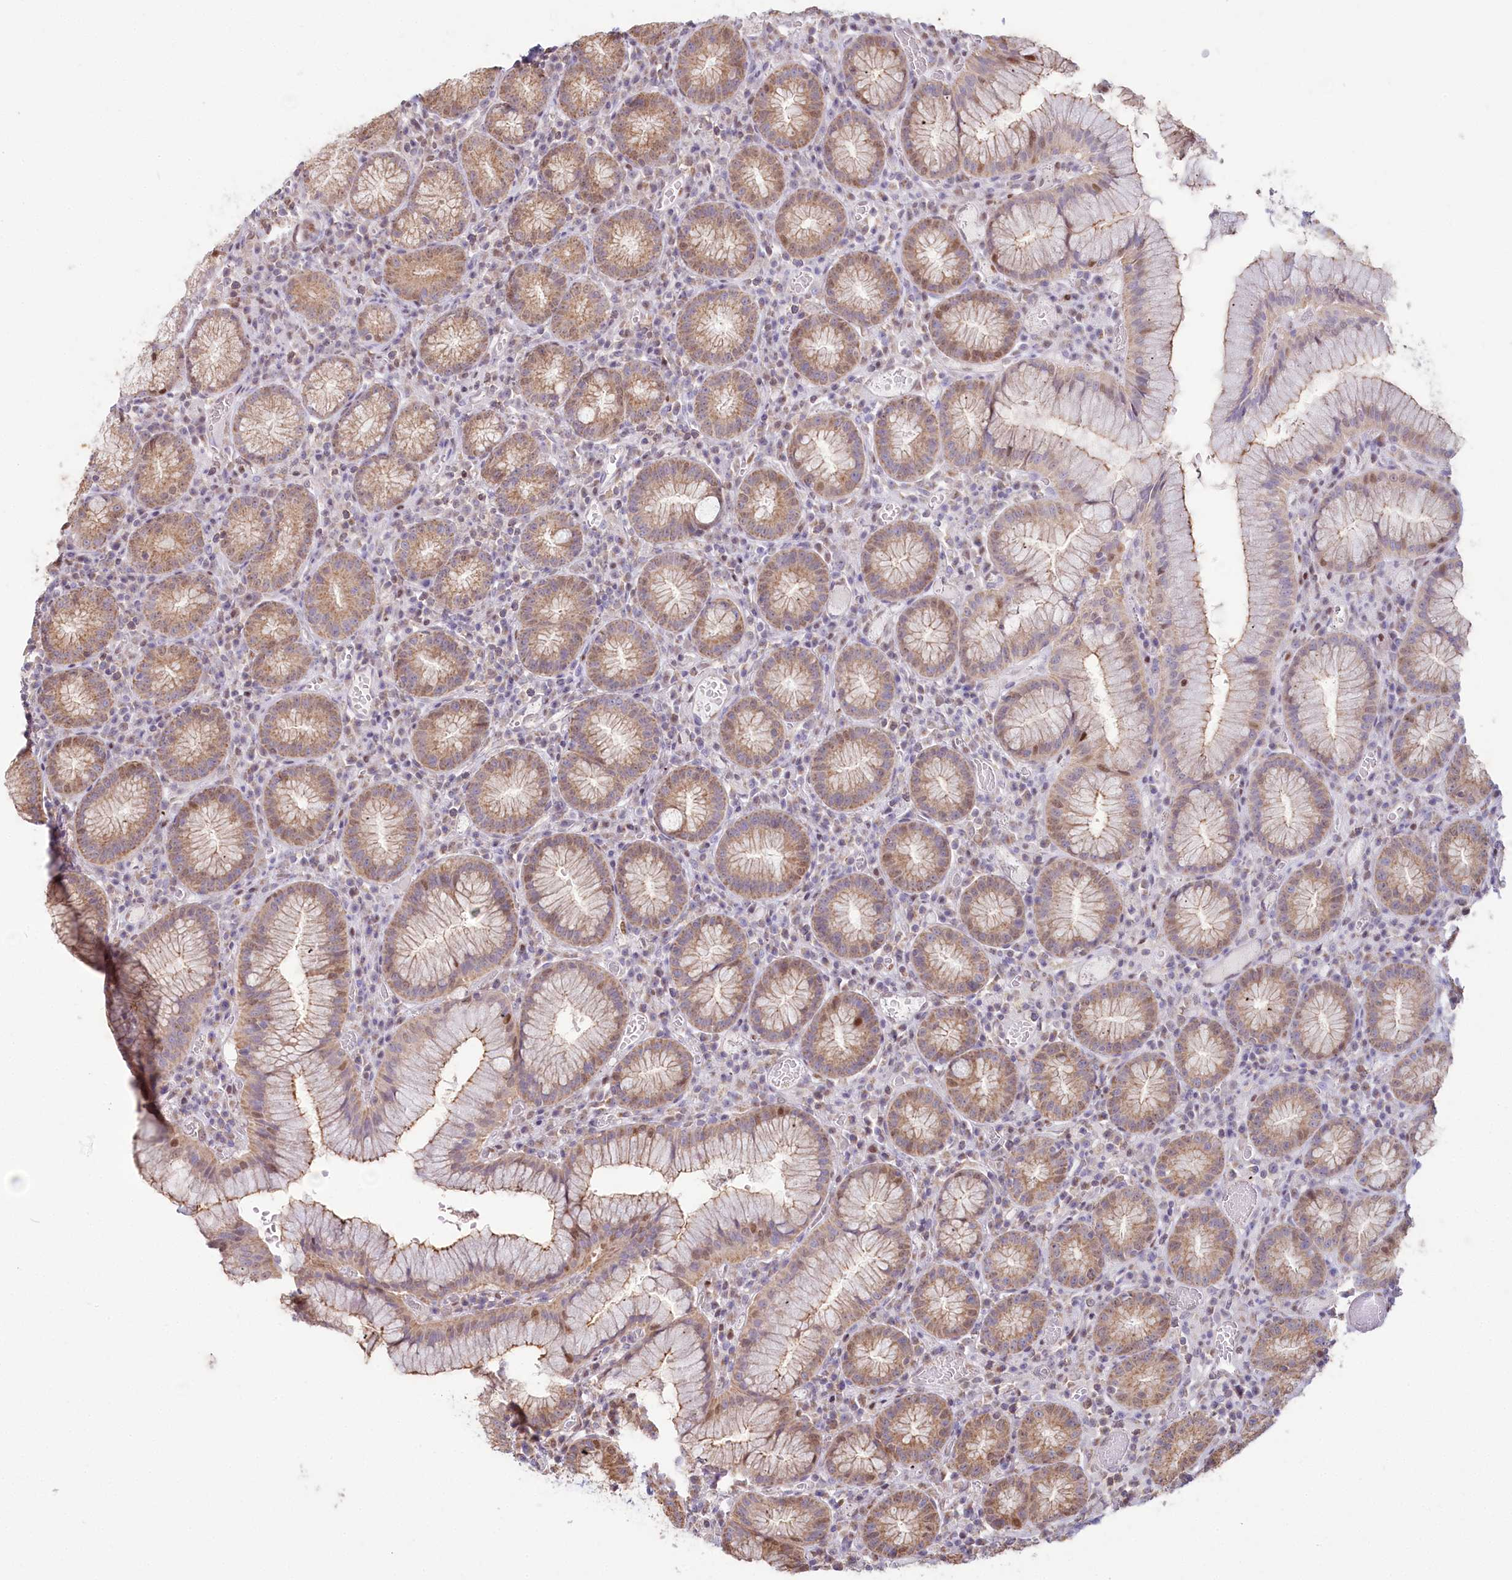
{"staining": {"intensity": "moderate", "quantity": ">75%", "location": "cytoplasmic/membranous"}, "tissue": "stomach", "cell_type": "Glandular cells", "image_type": "normal", "snomed": [{"axis": "morphology", "description": "Normal tissue, NOS"}, {"axis": "topography", "description": "Stomach"}], "caption": "High-magnification brightfield microscopy of unremarkable stomach stained with DAB (brown) and counterstained with hematoxylin (blue). glandular cells exhibit moderate cytoplasmic/membranous positivity is present in approximately>75% of cells.", "gene": "PYURF", "patient": {"sex": "male", "age": 55}}